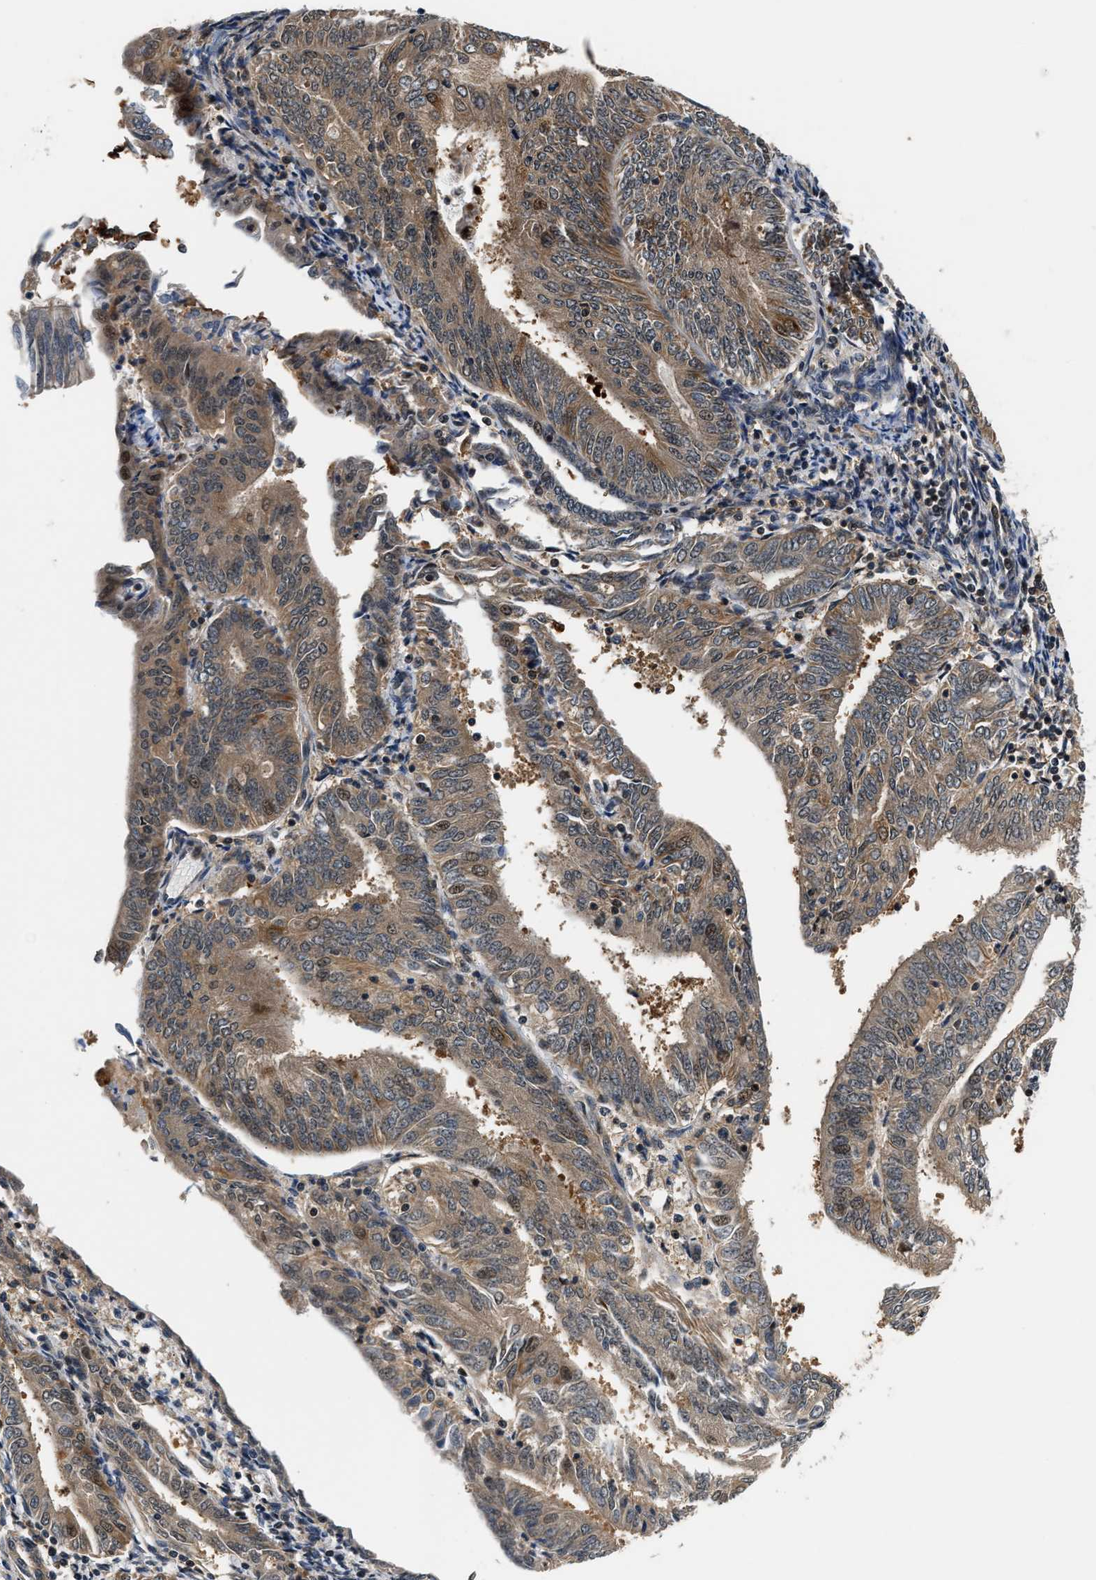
{"staining": {"intensity": "moderate", "quantity": ">75%", "location": "cytoplasmic/membranous"}, "tissue": "endometrial cancer", "cell_type": "Tumor cells", "image_type": "cancer", "snomed": [{"axis": "morphology", "description": "Adenocarcinoma, NOS"}, {"axis": "topography", "description": "Endometrium"}], "caption": "This is a micrograph of immunohistochemistry staining of endometrial cancer, which shows moderate staining in the cytoplasmic/membranous of tumor cells.", "gene": "TUT7", "patient": {"sex": "female", "age": 58}}